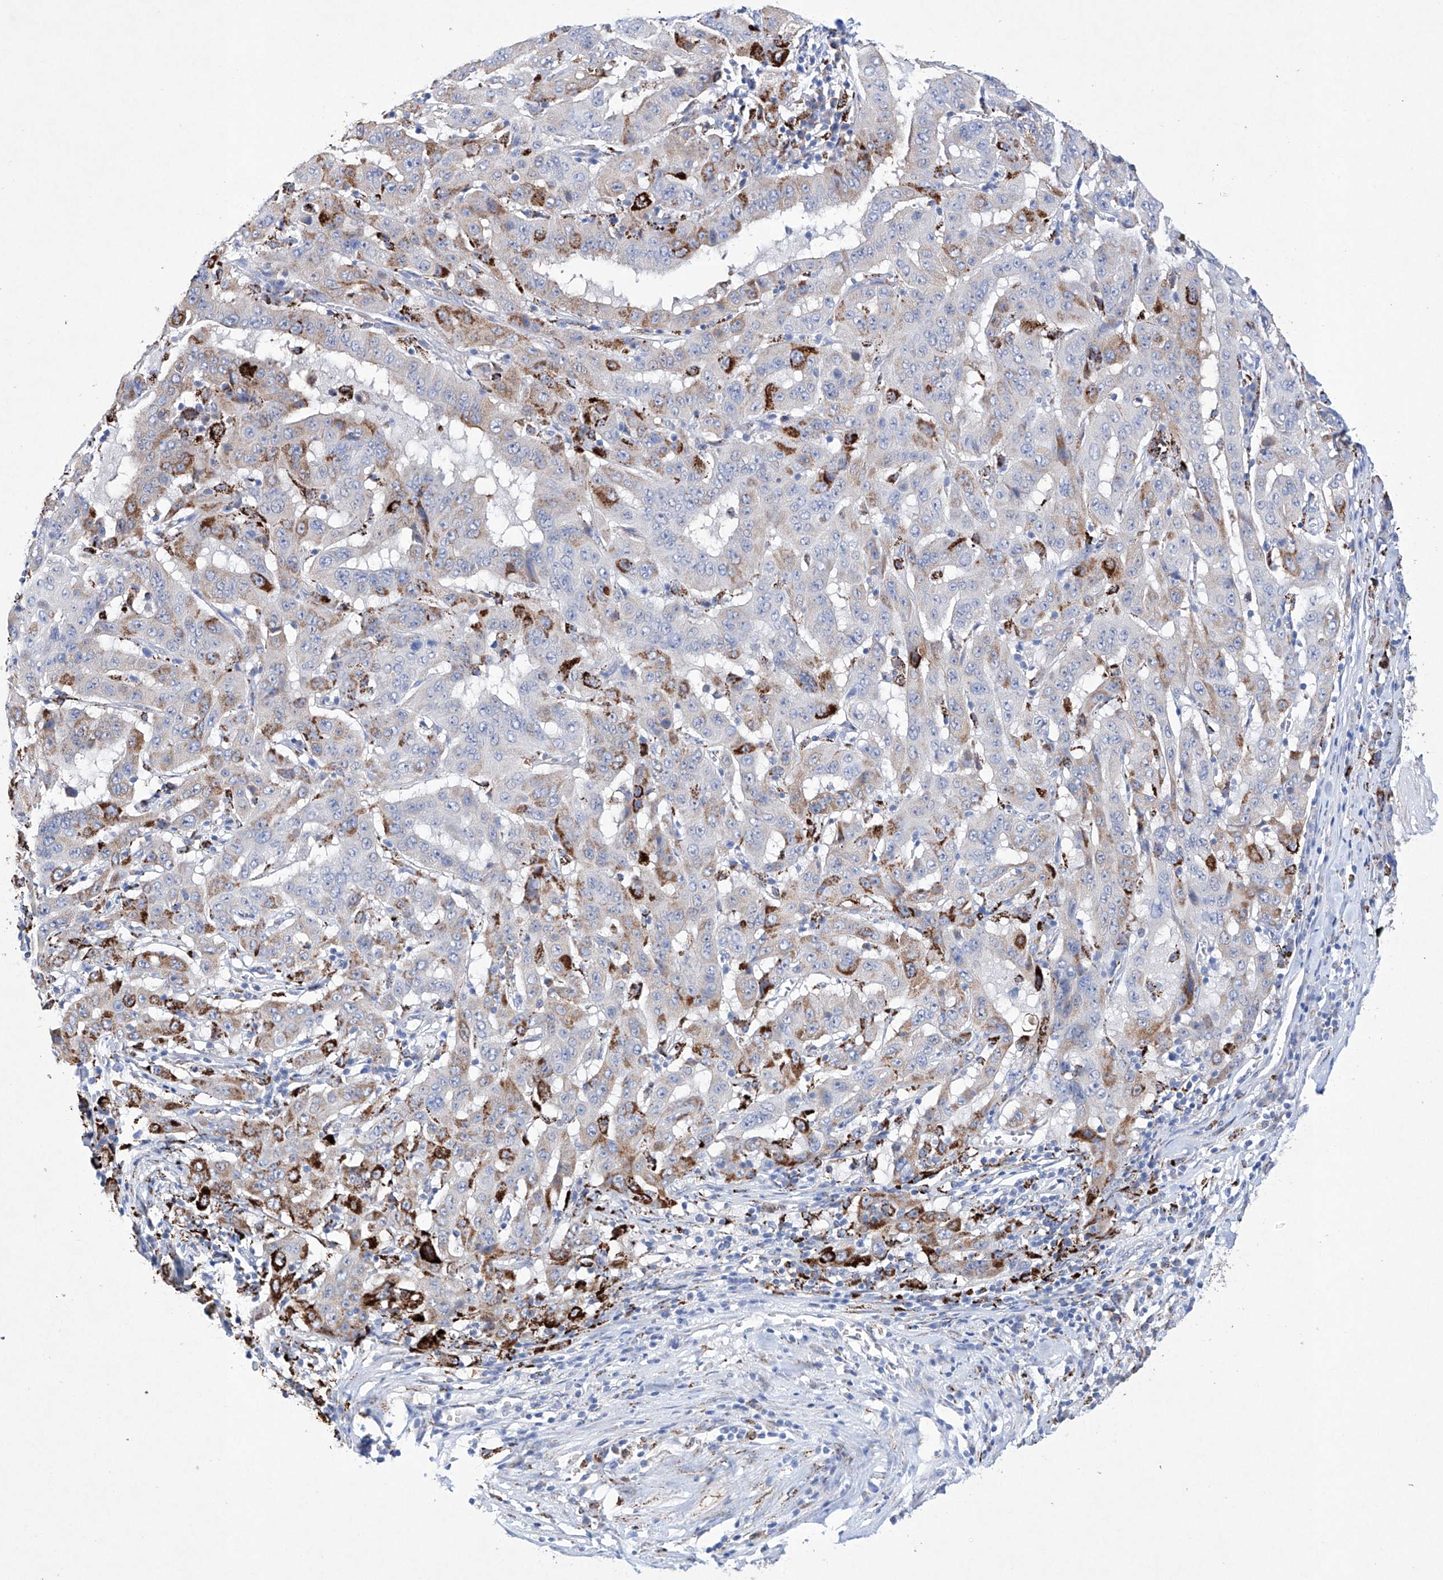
{"staining": {"intensity": "strong", "quantity": "<25%", "location": "cytoplasmic/membranous"}, "tissue": "pancreatic cancer", "cell_type": "Tumor cells", "image_type": "cancer", "snomed": [{"axis": "morphology", "description": "Adenocarcinoma, NOS"}, {"axis": "topography", "description": "Pancreas"}], "caption": "IHC photomicrograph of human pancreatic cancer (adenocarcinoma) stained for a protein (brown), which exhibits medium levels of strong cytoplasmic/membranous staining in approximately <25% of tumor cells.", "gene": "NRROS", "patient": {"sex": "male", "age": 63}}